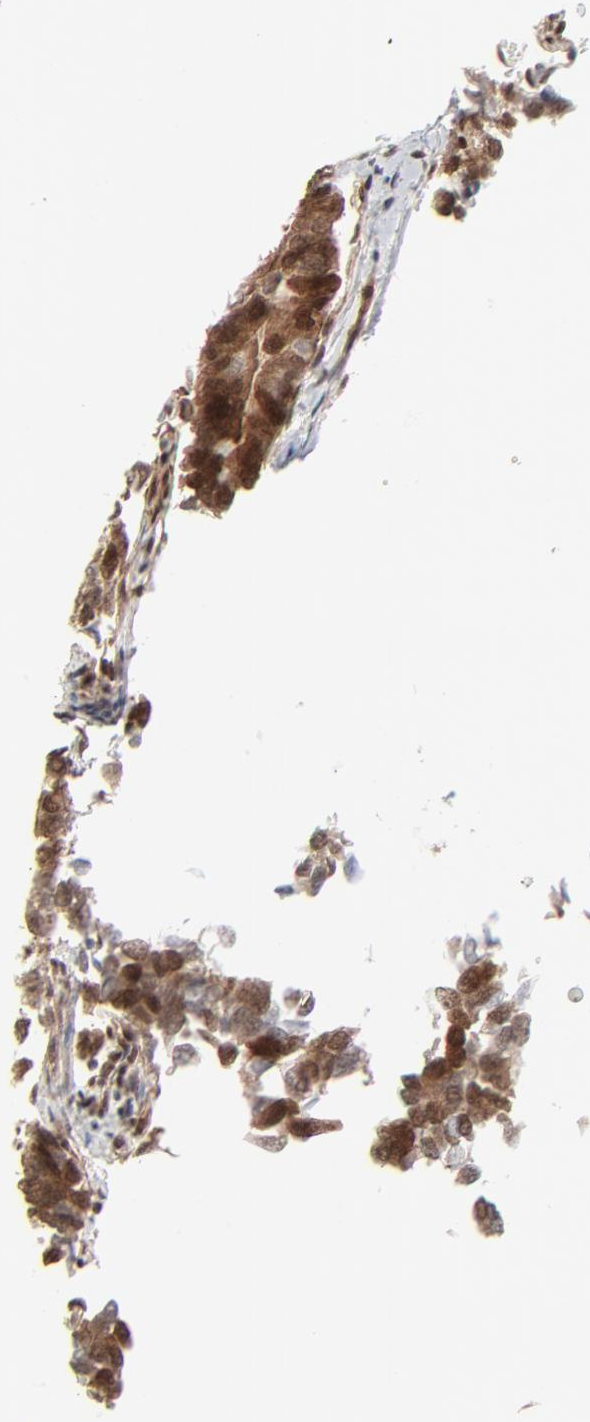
{"staining": {"intensity": "moderate", "quantity": ">75%", "location": "cytoplasmic/membranous,nuclear"}, "tissue": "thyroid cancer", "cell_type": "Tumor cells", "image_type": "cancer", "snomed": [{"axis": "morphology", "description": "Papillary adenocarcinoma, NOS"}, {"axis": "topography", "description": "Thyroid gland"}], "caption": "Thyroid cancer (papillary adenocarcinoma) was stained to show a protein in brown. There is medium levels of moderate cytoplasmic/membranous and nuclear staining in about >75% of tumor cells. Ihc stains the protein of interest in brown and the nuclei are stained blue.", "gene": "AKT1", "patient": {"sex": "female", "age": 35}}